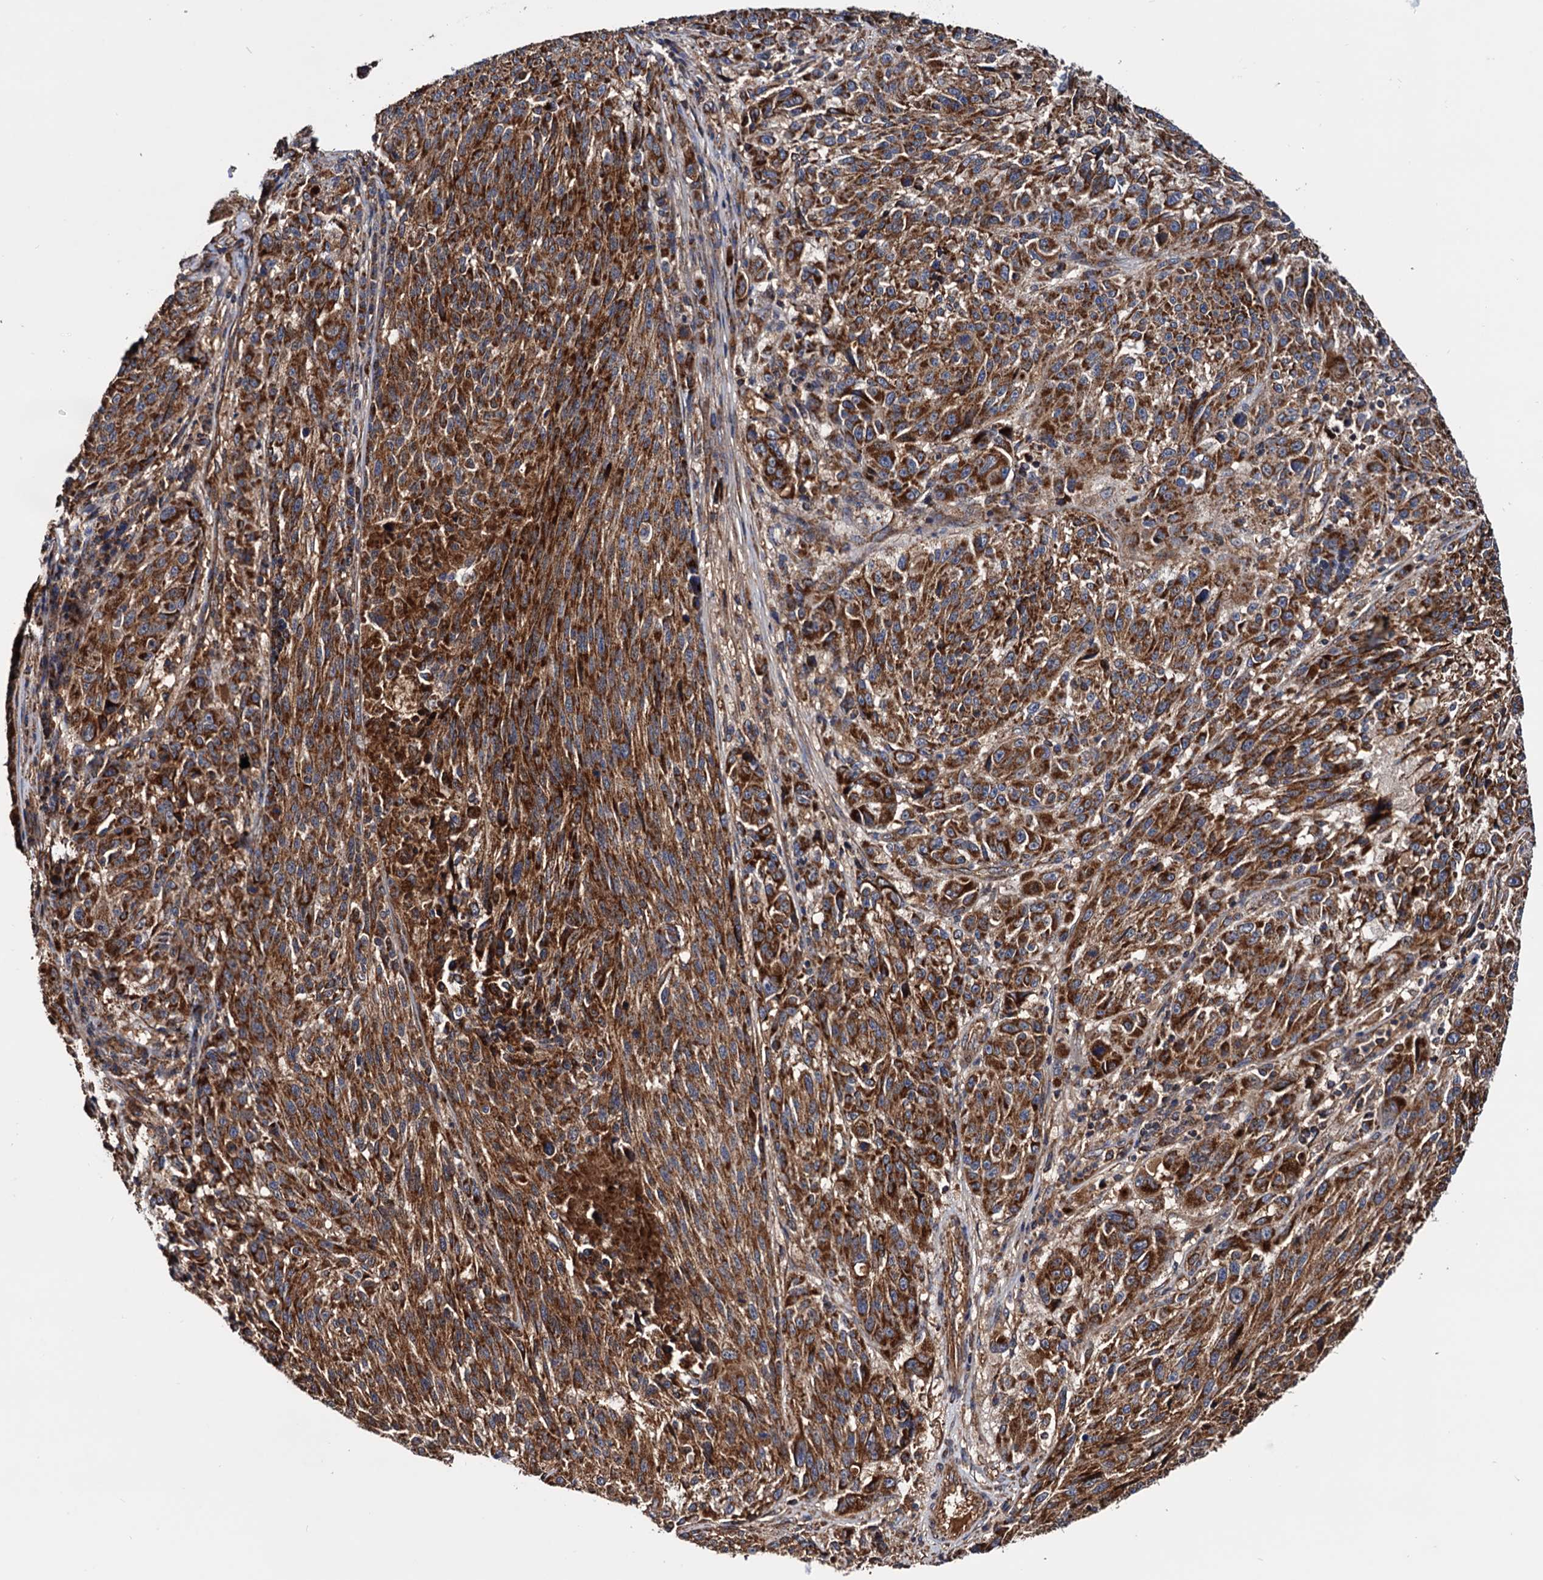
{"staining": {"intensity": "strong", "quantity": ">75%", "location": "cytoplasmic/membranous"}, "tissue": "melanoma", "cell_type": "Tumor cells", "image_type": "cancer", "snomed": [{"axis": "morphology", "description": "Malignant melanoma, NOS"}, {"axis": "topography", "description": "Skin"}], "caption": "Immunohistochemical staining of malignant melanoma displays high levels of strong cytoplasmic/membranous expression in about >75% of tumor cells.", "gene": "MRPL42", "patient": {"sex": "male", "age": 53}}